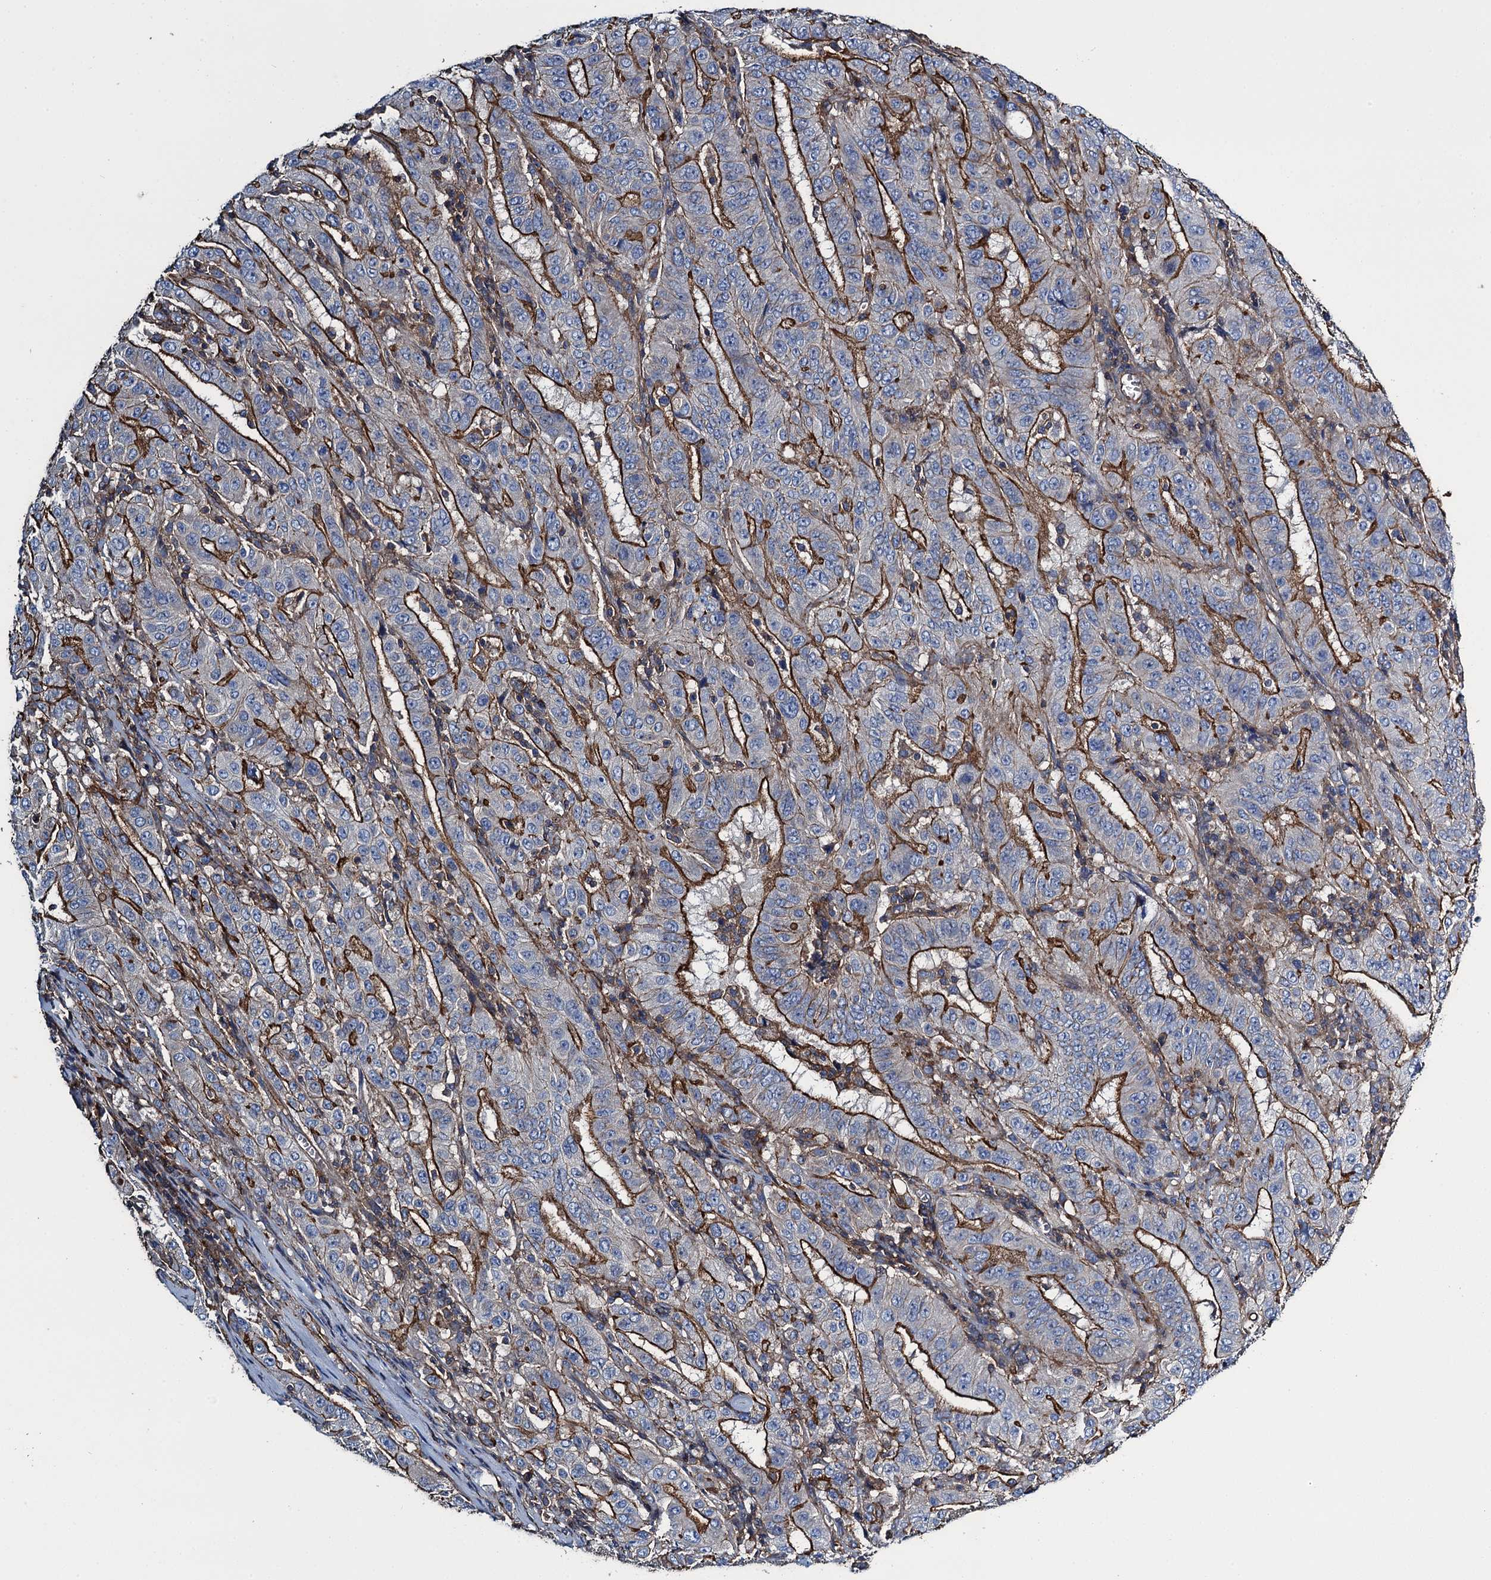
{"staining": {"intensity": "strong", "quantity": "25%-75%", "location": "cytoplasmic/membranous"}, "tissue": "pancreatic cancer", "cell_type": "Tumor cells", "image_type": "cancer", "snomed": [{"axis": "morphology", "description": "Adenocarcinoma, NOS"}, {"axis": "topography", "description": "Pancreas"}], "caption": "IHC (DAB) staining of pancreatic adenocarcinoma displays strong cytoplasmic/membranous protein staining in approximately 25%-75% of tumor cells.", "gene": "PROSER2", "patient": {"sex": "male", "age": 63}}